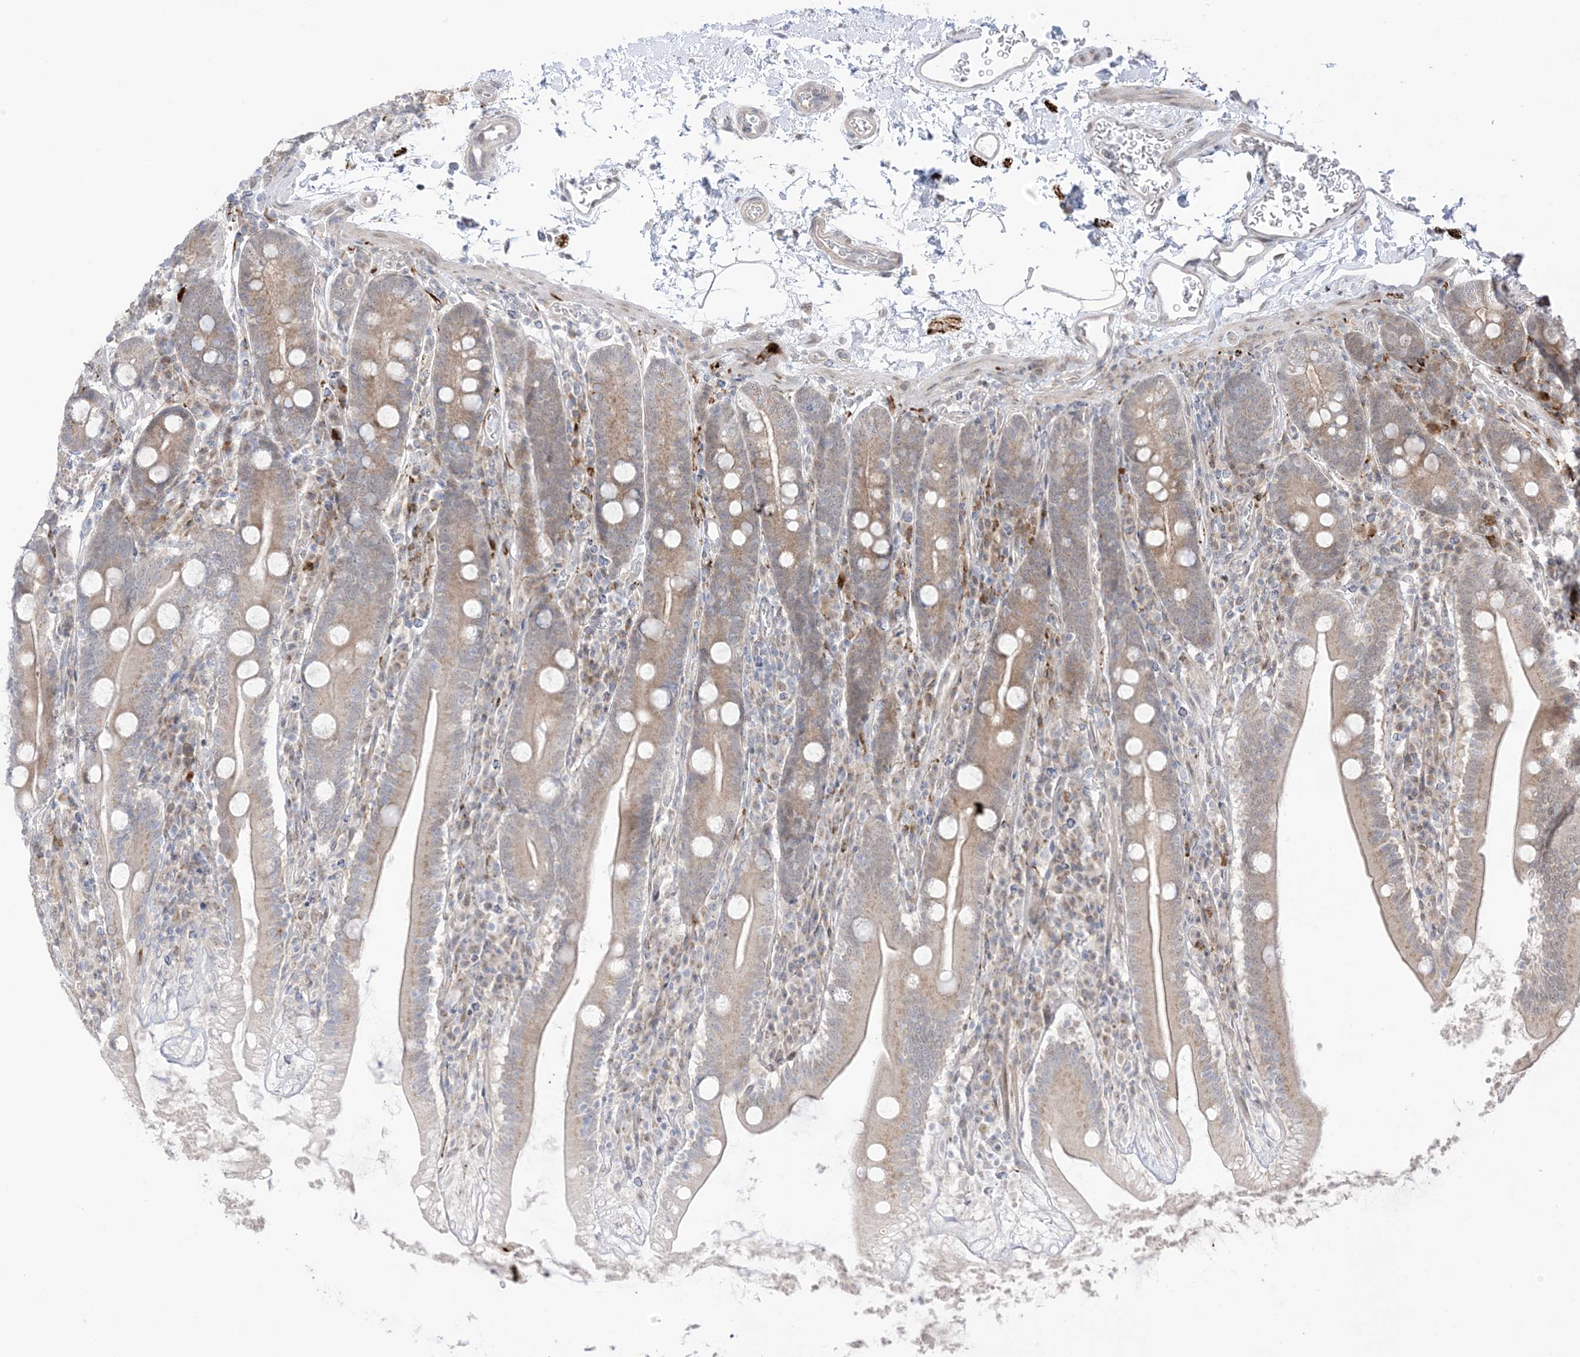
{"staining": {"intensity": "weak", "quantity": ">75%", "location": "cytoplasmic/membranous"}, "tissue": "duodenum", "cell_type": "Glandular cells", "image_type": "normal", "snomed": [{"axis": "morphology", "description": "Normal tissue, NOS"}, {"axis": "topography", "description": "Duodenum"}], "caption": "About >75% of glandular cells in benign human duodenum reveal weak cytoplasmic/membranous protein staining as visualized by brown immunohistochemical staining.", "gene": "UBE2E2", "patient": {"sex": "male", "age": 35}}